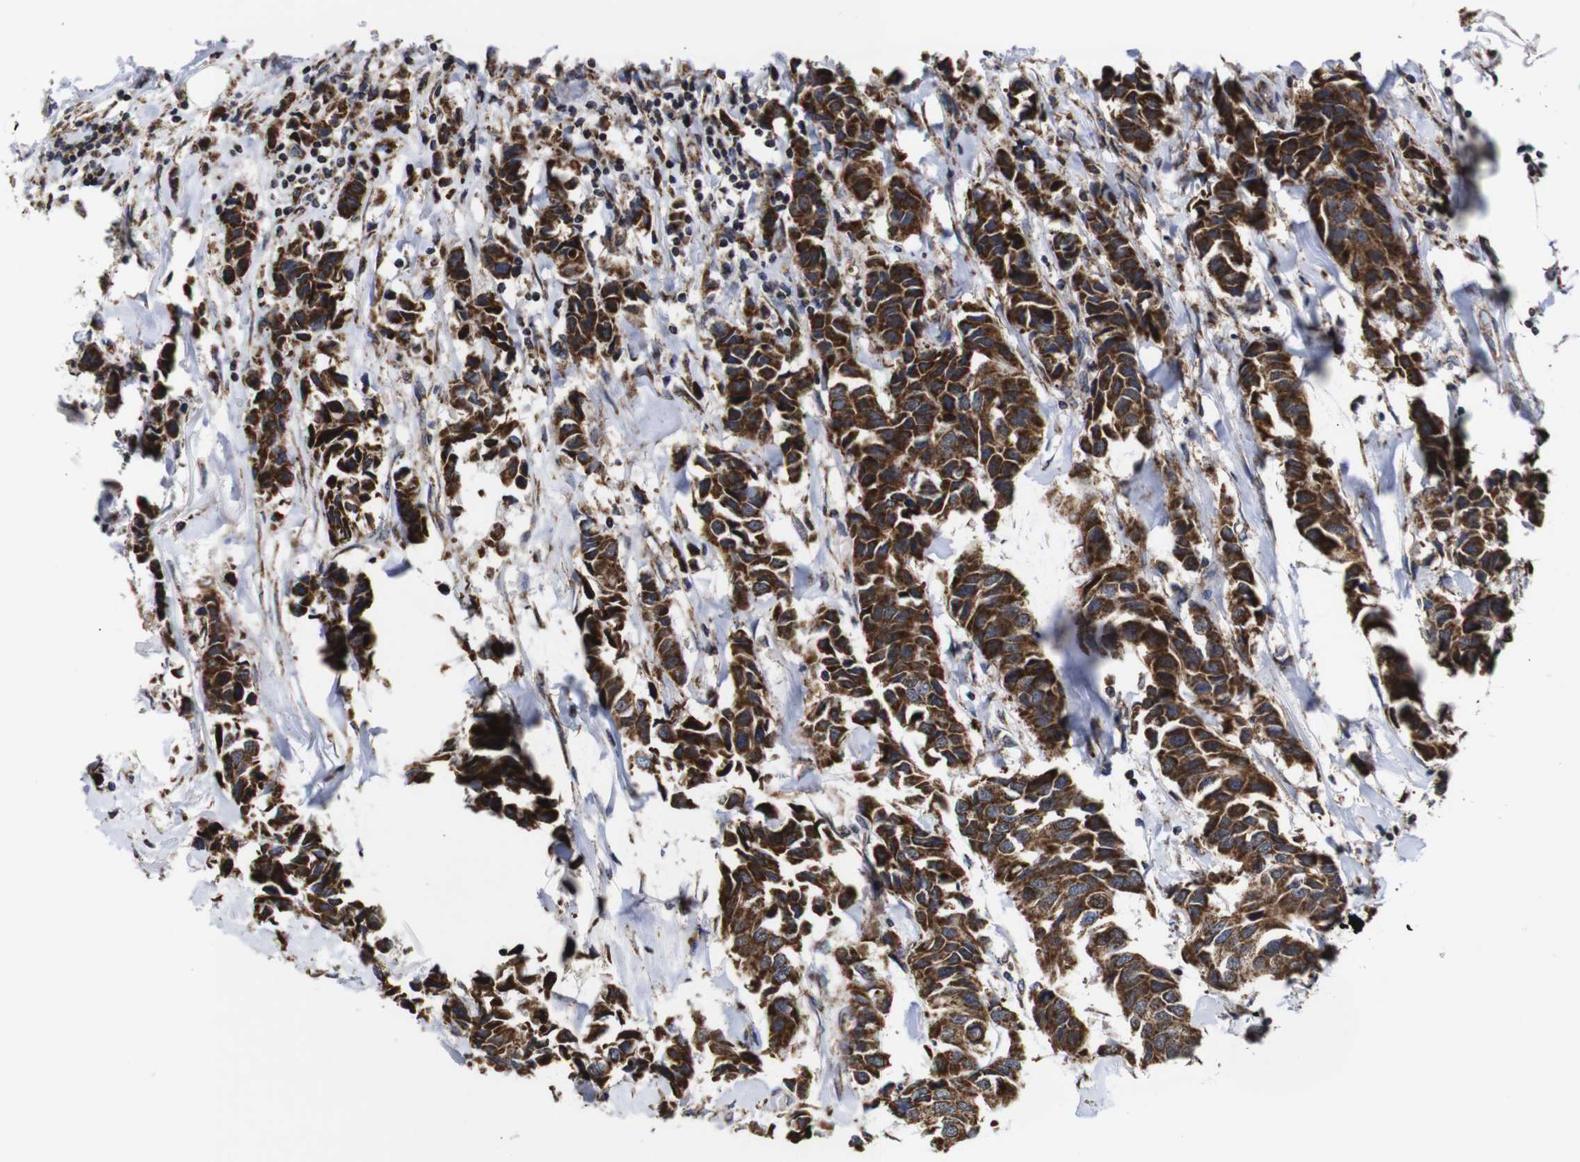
{"staining": {"intensity": "strong", "quantity": ">75%", "location": "cytoplasmic/membranous"}, "tissue": "breast cancer", "cell_type": "Tumor cells", "image_type": "cancer", "snomed": [{"axis": "morphology", "description": "Duct carcinoma"}, {"axis": "topography", "description": "Breast"}], "caption": "Protein positivity by IHC reveals strong cytoplasmic/membranous staining in about >75% of tumor cells in breast cancer. Immunohistochemistry stains the protein of interest in brown and the nuclei are stained blue.", "gene": "C17orf80", "patient": {"sex": "female", "age": 80}}